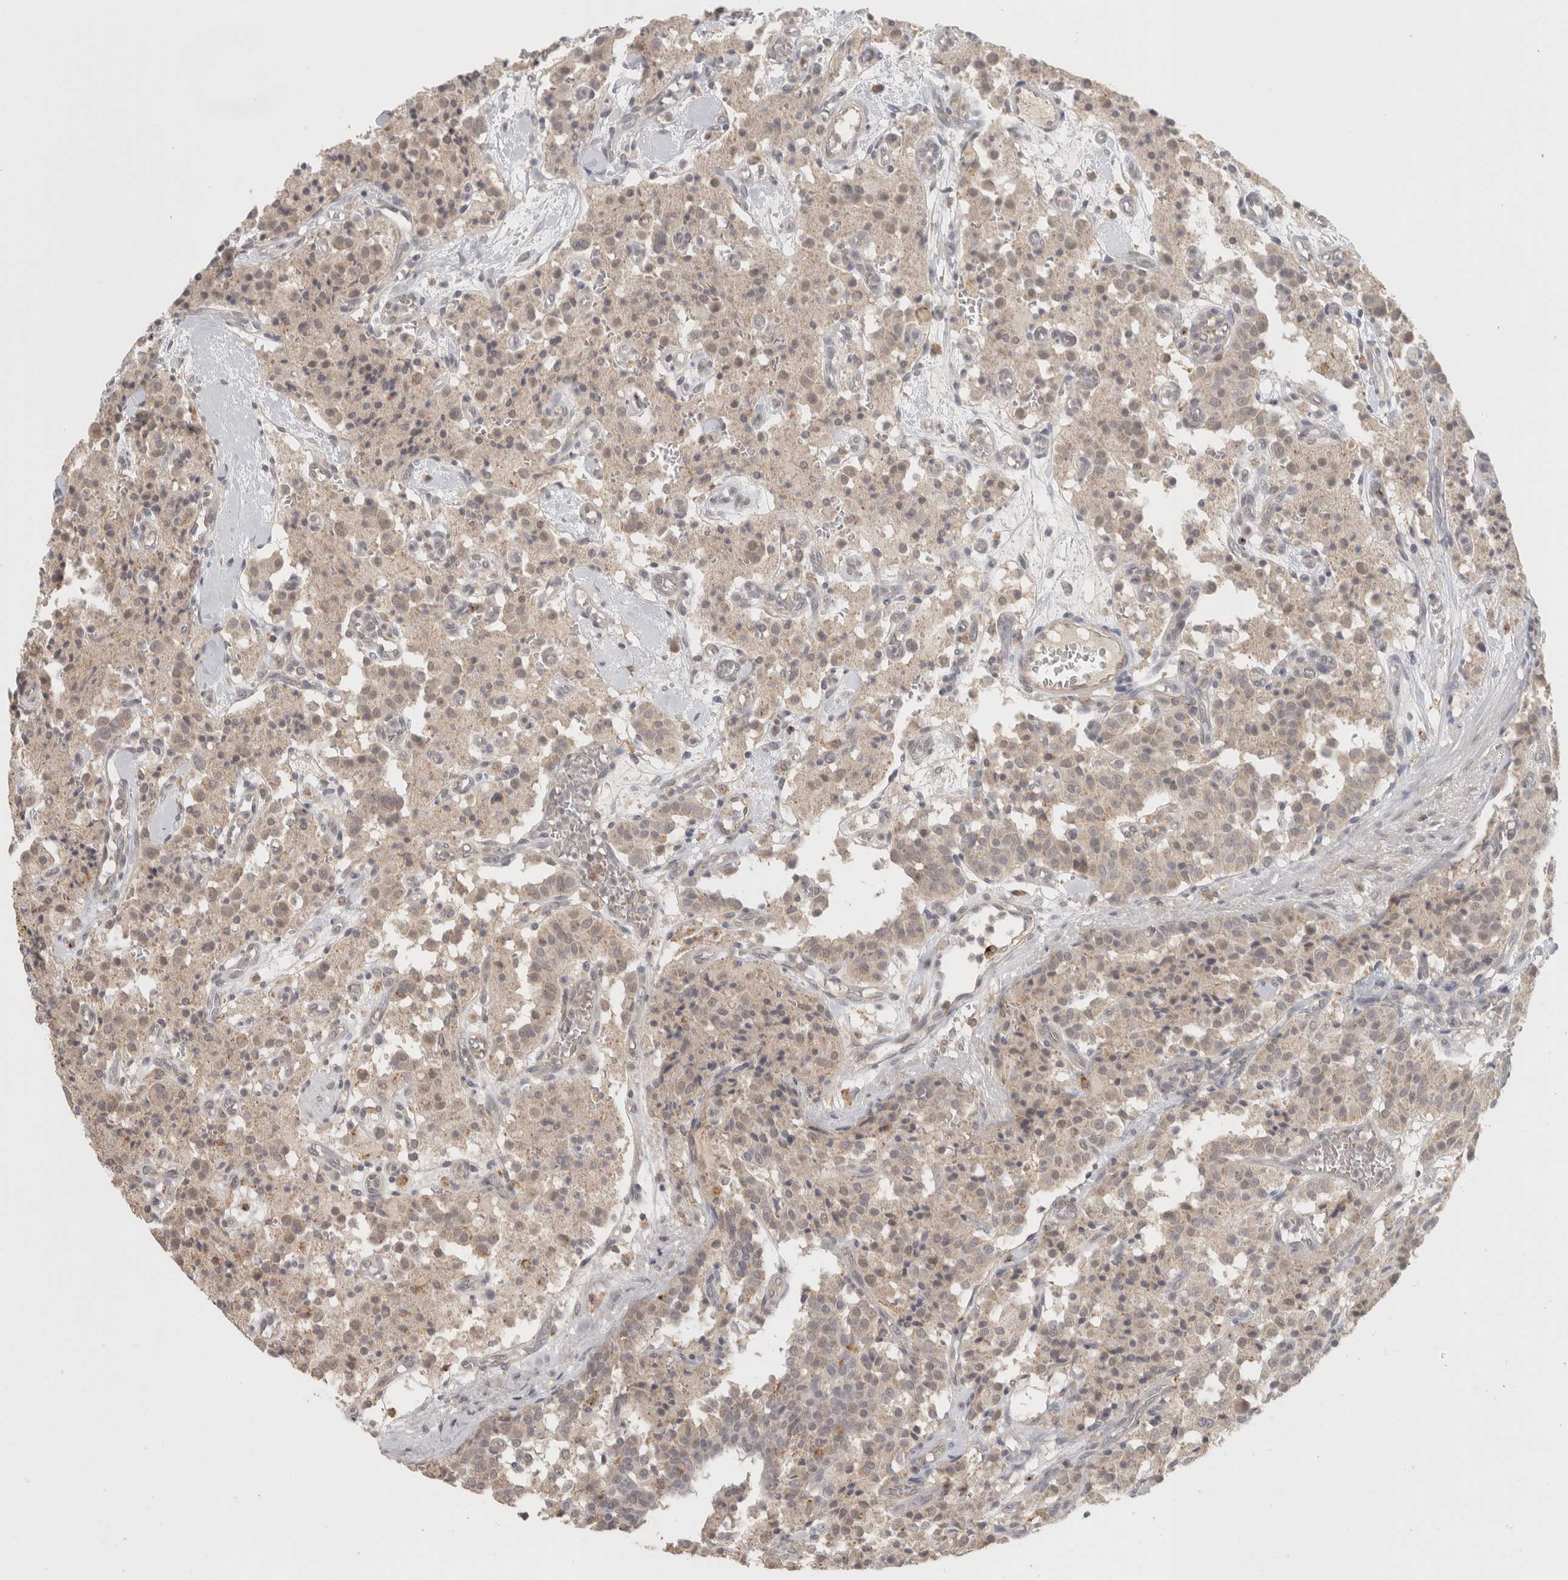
{"staining": {"intensity": "negative", "quantity": "none", "location": "none"}, "tissue": "carcinoid", "cell_type": "Tumor cells", "image_type": "cancer", "snomed": [{"axis": "morphology", "description": "Carcinoid, malignant, NOS"}, {"axis": "topography", "description": "Lung"}], "caption": "Immunohistochemistry micrograph of neoplastic tissue: human carcinoid stained with DAB (3,3'-diaminobenzidine) exhibits no significant protein positivity in tumor cells.", "gene": "HAVCR2", "patient": {"sex": "male", "age": 30}}